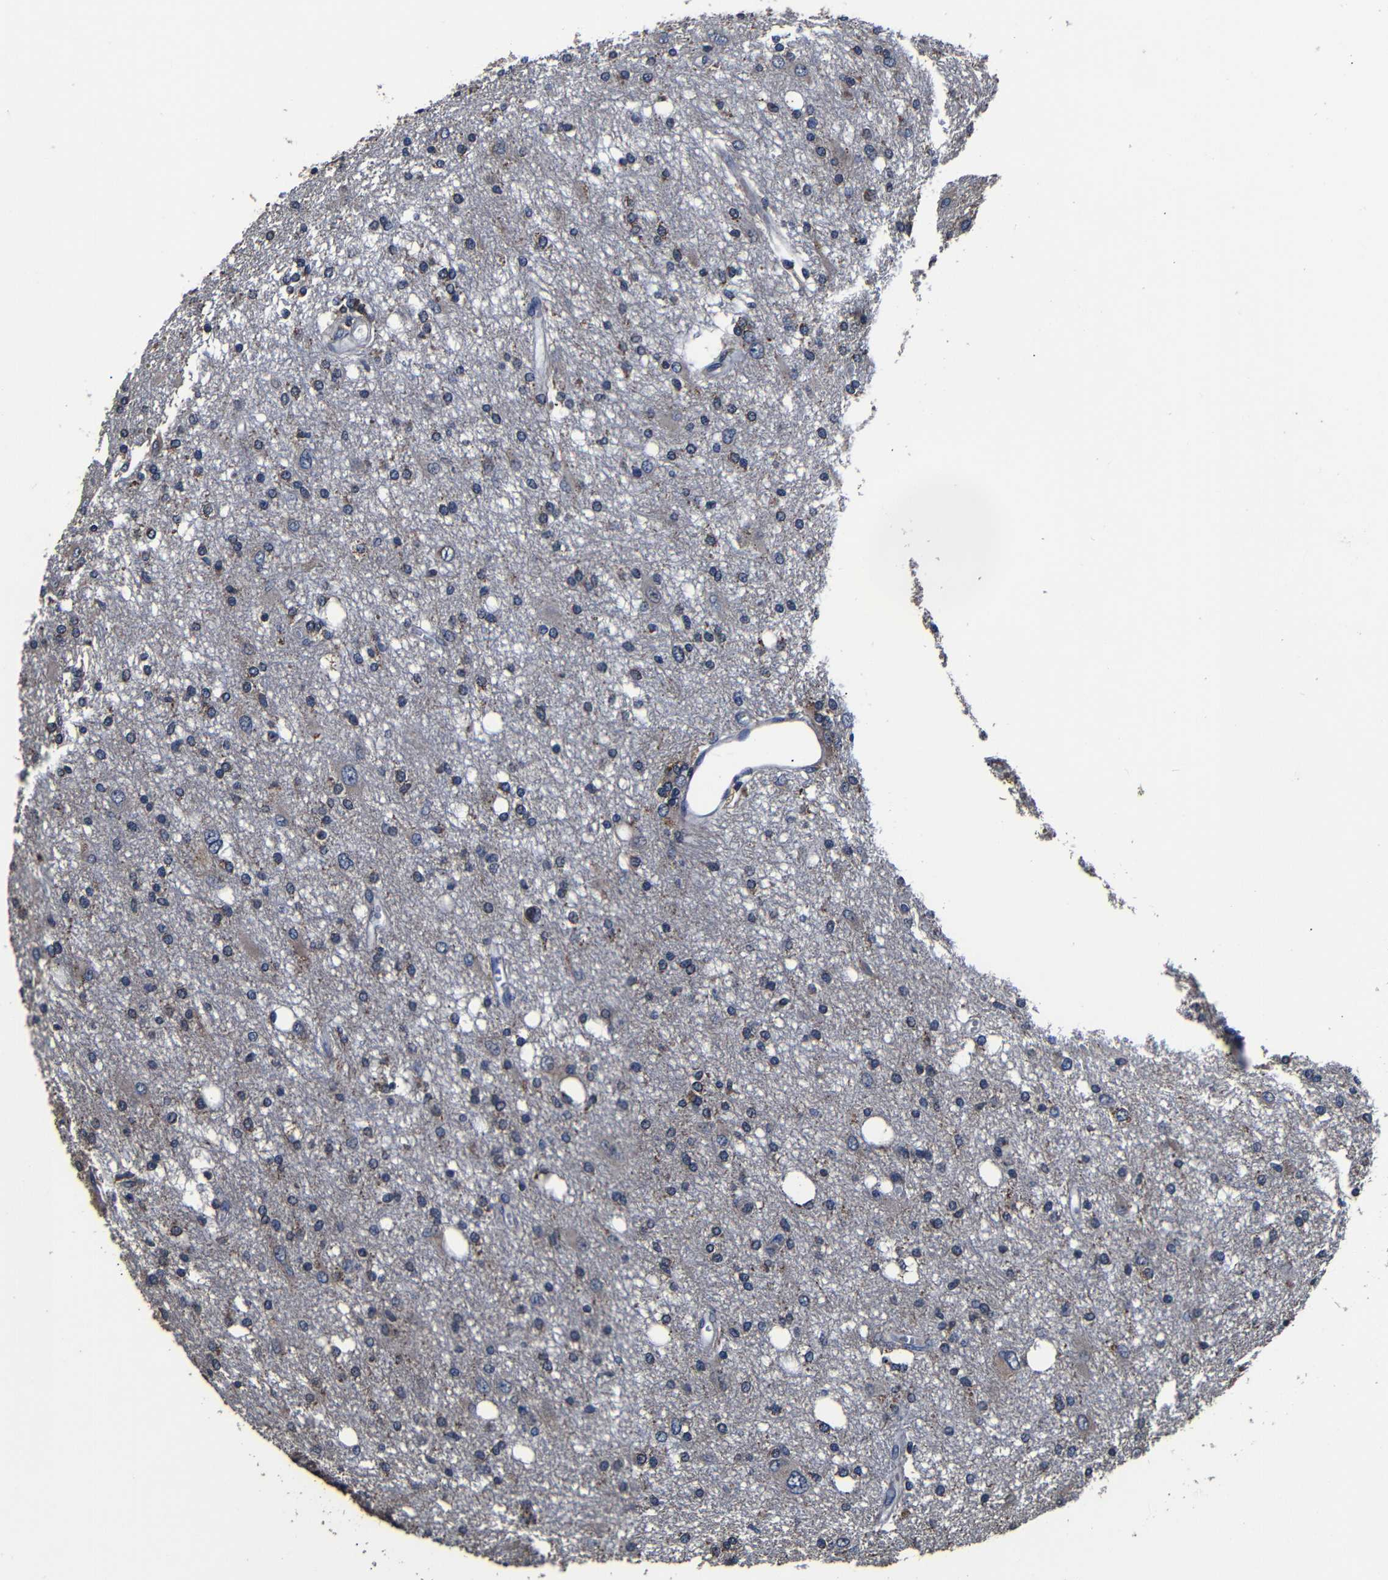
{"staining": {"intensity": "weak", "quantity": "<25%", "location": "cytoplasmic/membranous"}, "tissue": "glioma", "cell_type": "Tumor cells", "image_type": "cancer", "snomed": [{"axis": "morphology", "description": "Glioma, malignant, High grade"}, {"axis": "topography", "description": "Brain"}], "caption": "High magnification brightfield microscopy of malignant glioma (high-grade) stained with DAB (brown) and counterstained with hematoxylin (blue): tumor cells show no significant positivity.", "gene": "SCN9A", "patient": {"sex": "female", "age": 59}}